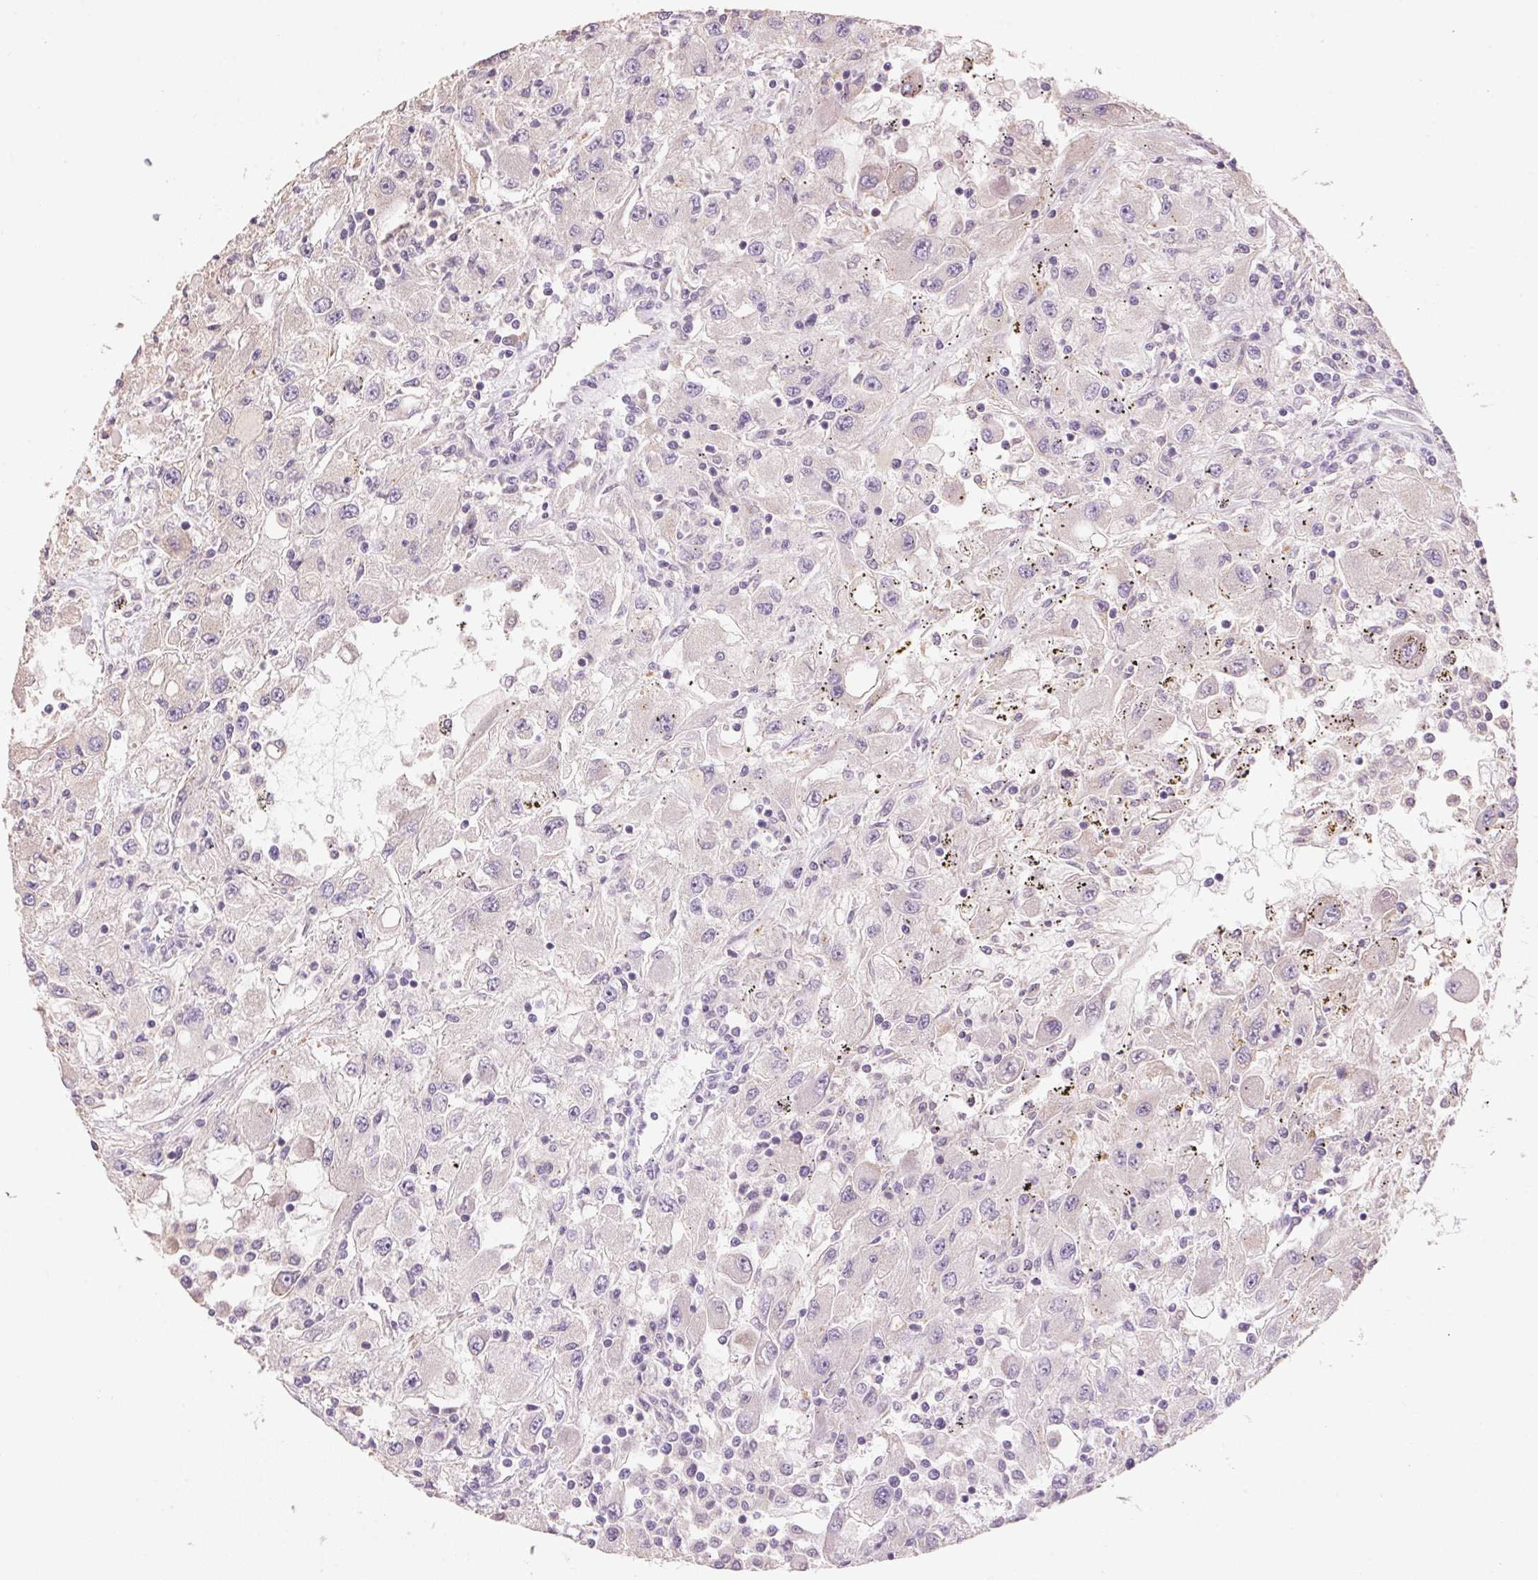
{"staining": {"intensity": "negative", "quantity": "none", "location": "none"}, "tissue": "renal cancer", "cell_type": "Tumor cells", "image_type": "cancer", "snomed": [{"axis": "morphology", "description": "Adenocarcinoma, NOS"}, {"axis": "topography", "description": "Kidney"}], "caption": "The micrograph demonstrates no significant staining in tumor cells of renal cancer. (DAB (3,3'-diaminobenzidine) immunohistochemistry, high magnification).", "gene": "LYZL6", "patient": {"sex": "female", "age": 67}}